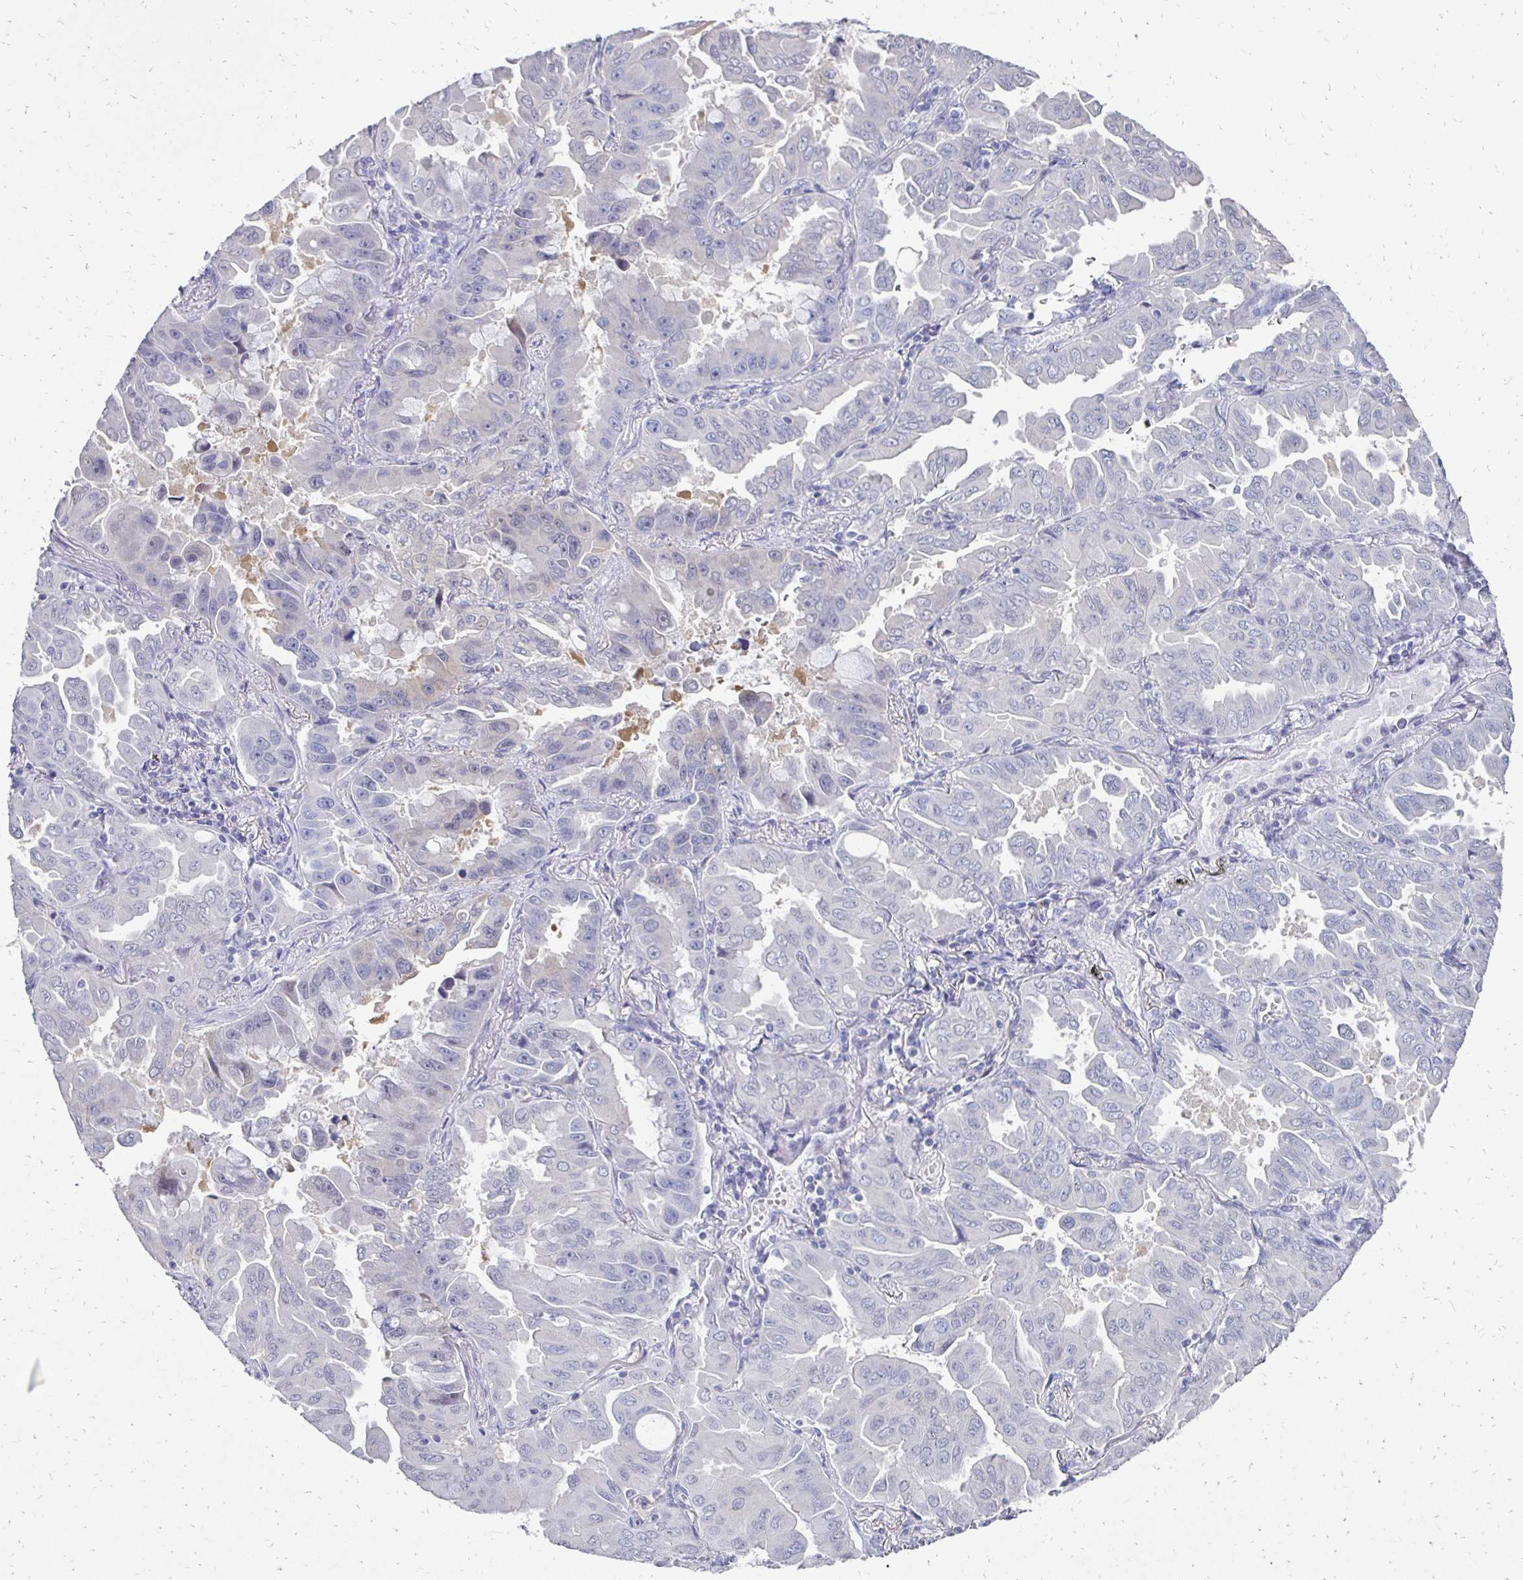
{"staining": {"intensity": "negative", "quantity": "none", "location": "none"}, "tissue": "lung cancer", "cell_type": "Tumor cells", "image_type": "cancer", "snomed": [{"axis": "morphology", "description": "Adenocarcinoma, NOS"}, {"axis": "topography", "description": "Lung"}], "caption": "Immunohistochemistry (IHC) photomicrograph of neoplastic tissue: lung cancer stained with DAB demonstrates no significant protein positivity in tumor cells. (DAB (3,3'-diaminobenzidine) immunohistochemistry with hematoxylin counter stain).", "gene": "SYCP3", "patient": {"sex": "male", "age": 64}}